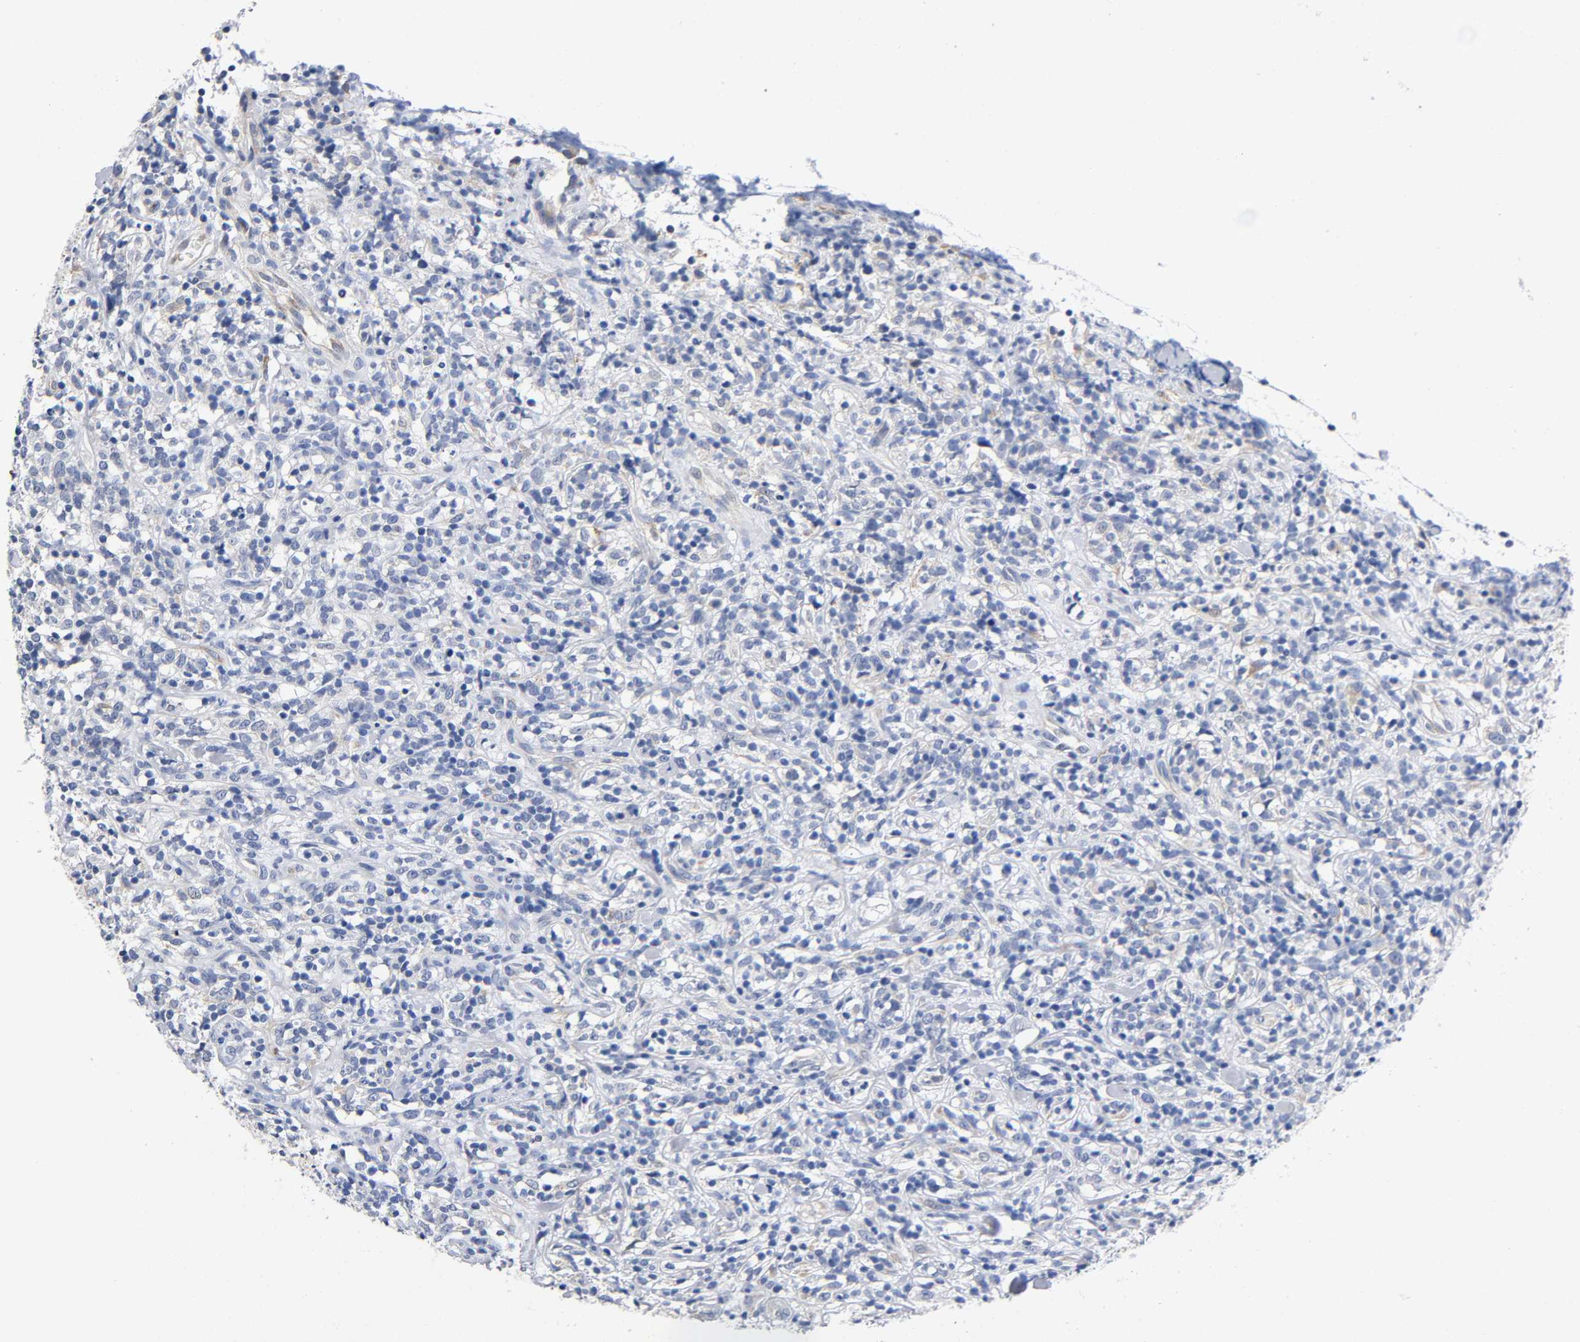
{"staining": {"intensity": "negative", "quantity": "none", "location": "none"}, "tissue": "lymphoma", "cell_type": "Tumor cells", "image_type": "cancer", "snomed": [{"axis": "morphology", "description": "Malignant lymphoma, non-Hodgkin's type, High grade"}, {"axis": "topography", "description": "Lymph node"}], "caption": "Malignant lymphoma, non-Hodgkin's type (high-grade) was stained to show a protein in brown. There is no significant positivity in tumor cells.", "gene": "SOS2", "patient": {"sex": "female", "age": 73}}